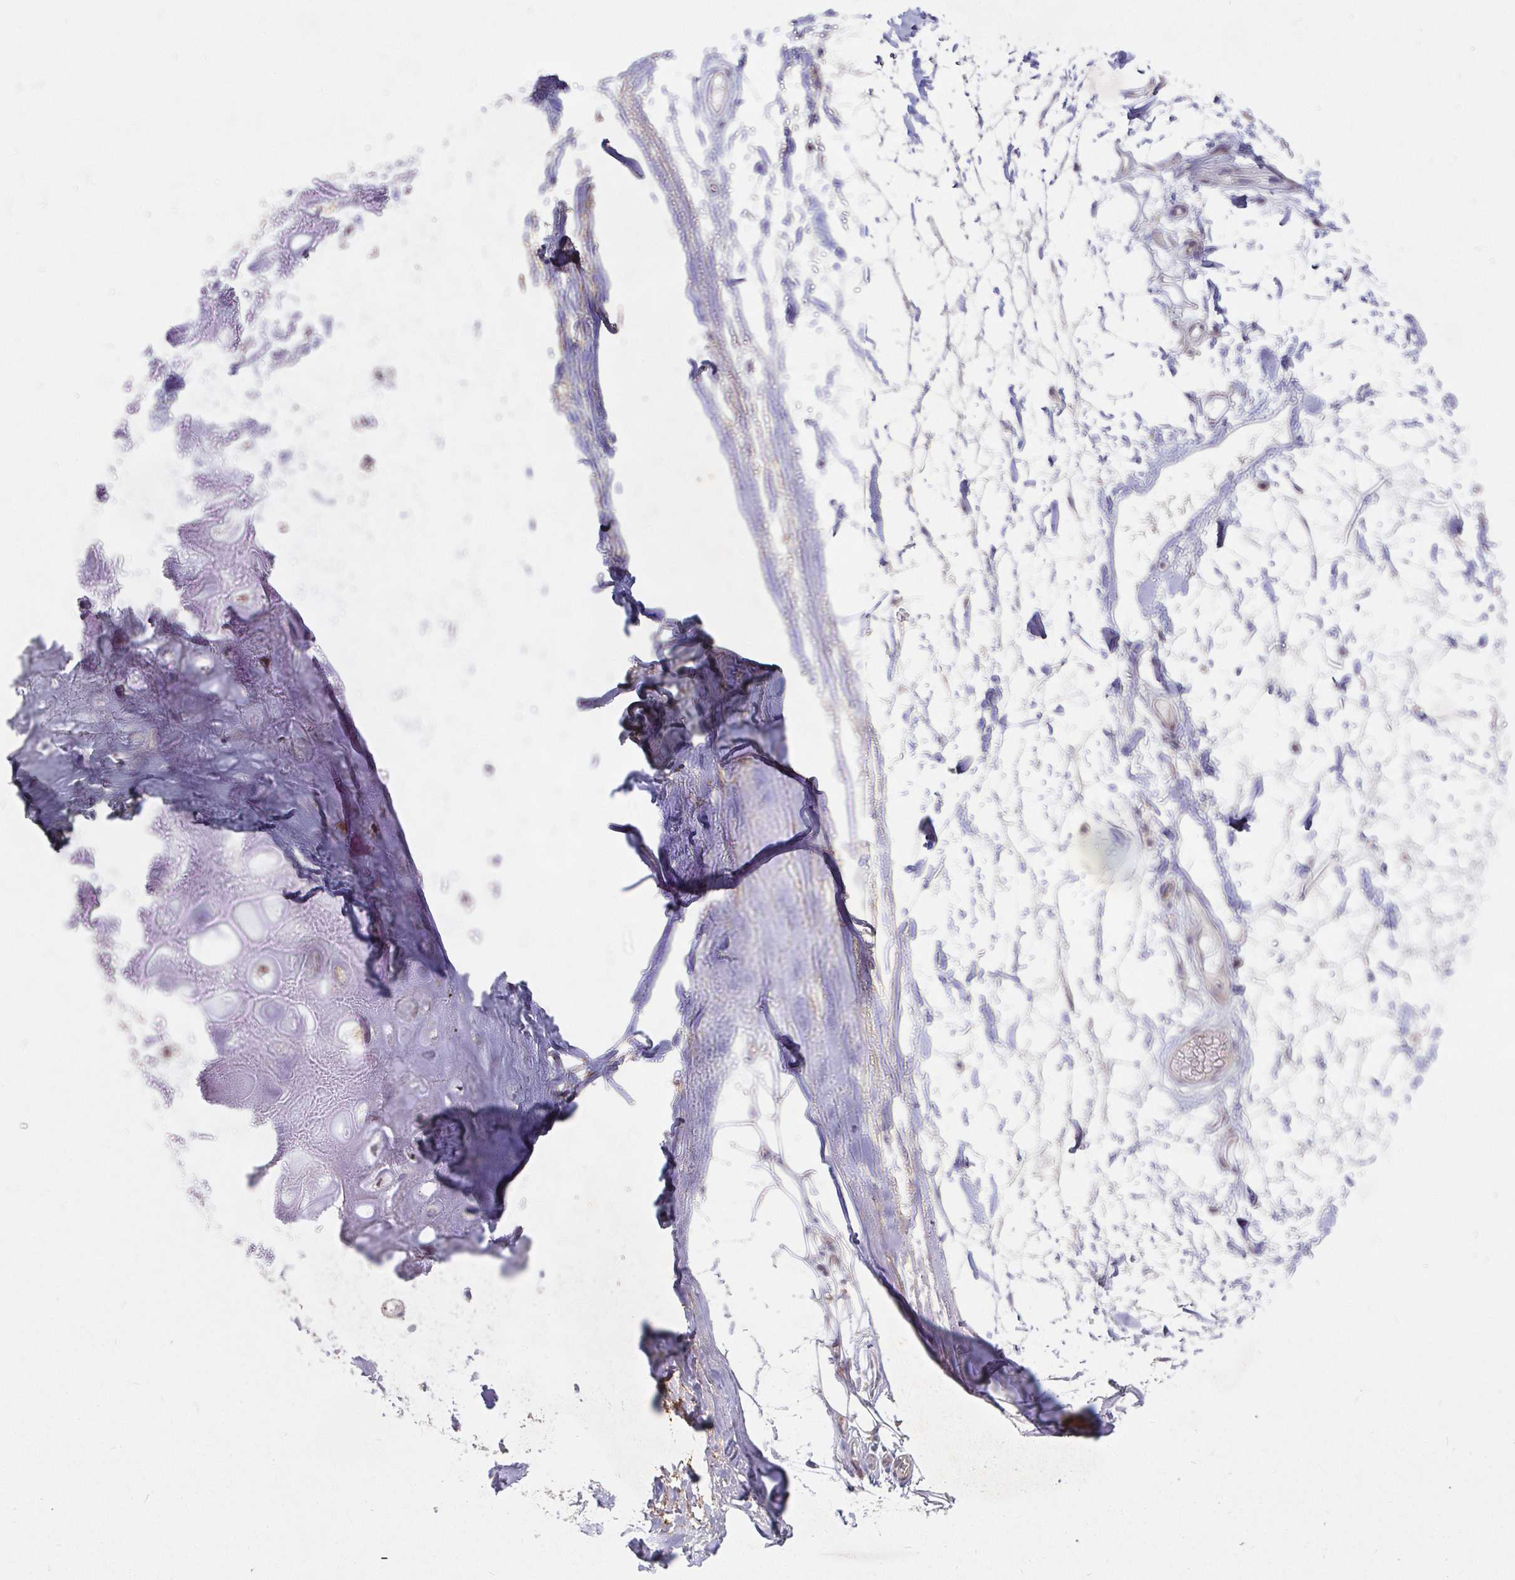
{"staining": {"intensity": "negative", "quantity": "none", "location": "none"}, "tissue": "adipose tissue", "cell_type": "Adipocytes", "image_type": "normal", "snomed": [{"axis": "morphology", "description": "Normal tissue, NOS"}, {"axis": "topography", "description": "Lymph node"}, {"axis": "topography", "description": "Cartilage tissue"}, {"axis": "topography", "description": "Nasopharynx"}], "caption": "An IHC photomicrograph of benign adipose tissue is shown. There is no staining in adipocytes of adipose tissue.", "gene": "SSH2", "patient": {"sex": "male", "age": 63}}